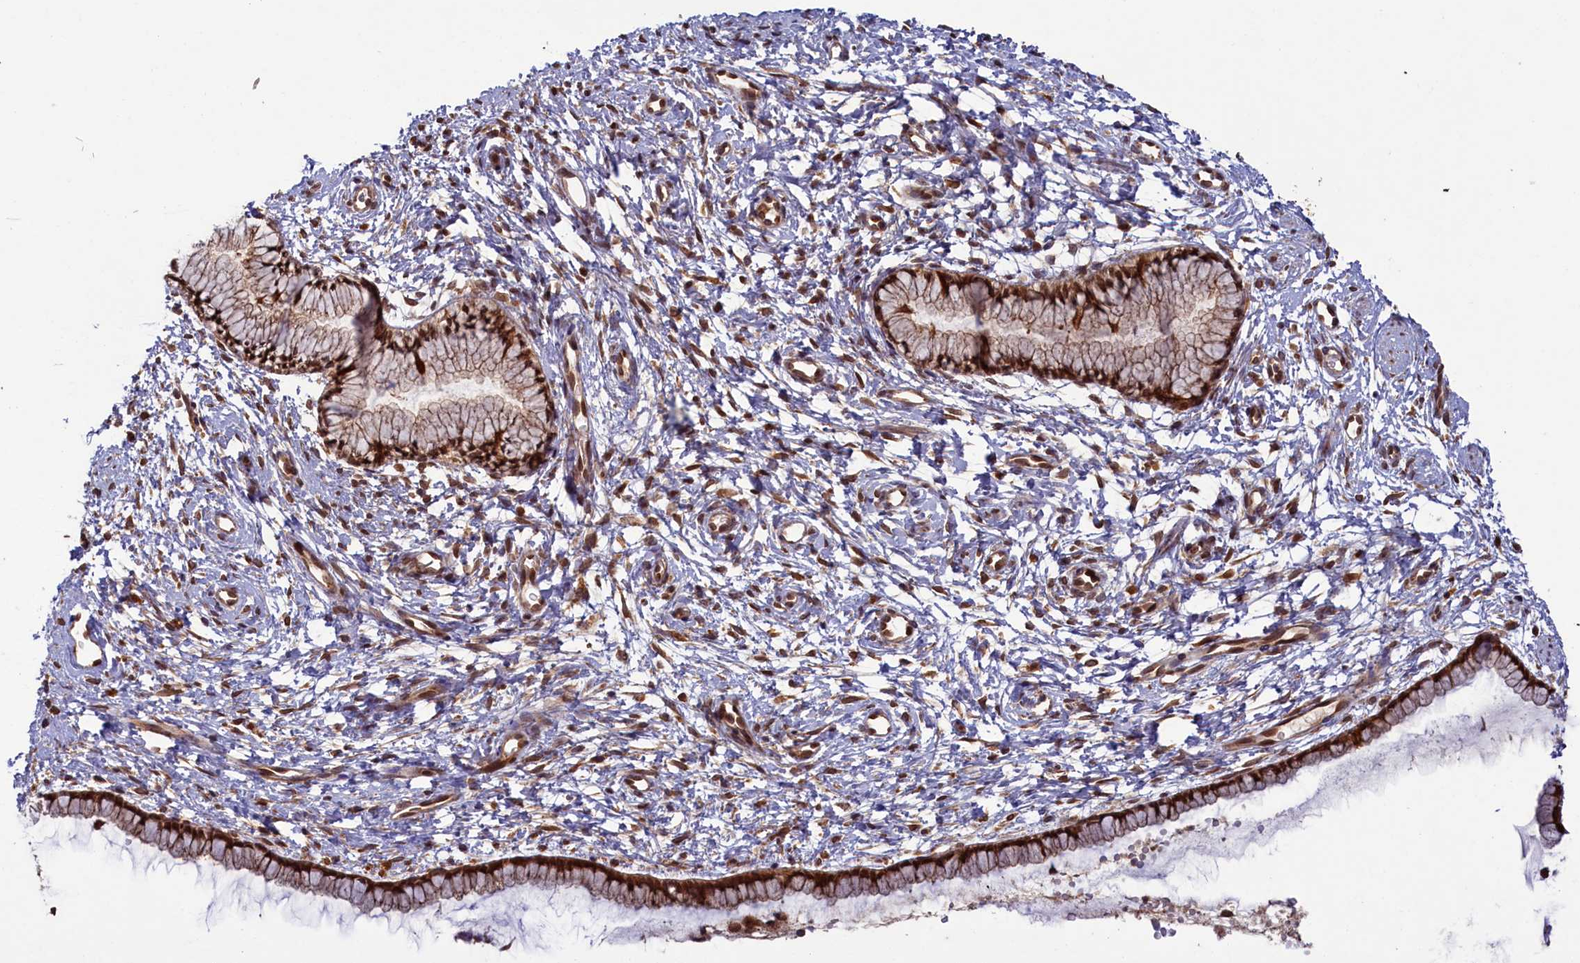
{"staining": {"intensity": "strong", "quantity": ">75%", "location": "cytoplasmic/membranous,nuclear"}, "tissue": "cervix", "cell_type": "Glandular cells", "image_type": "normal", "snomed": [{"axis": "morphology", "description": "Normal tissue, NOS"}, {"axis": "topography", "description": "Cervix"}], "caption": "This is an image of IHC staining of unremarkable cervix, which shows strong positivity in the cytoplasmic/membranous,nuclear of glandular cells.", "gene": "NAE1", "patient": {"sex": "female", "age": 57}}